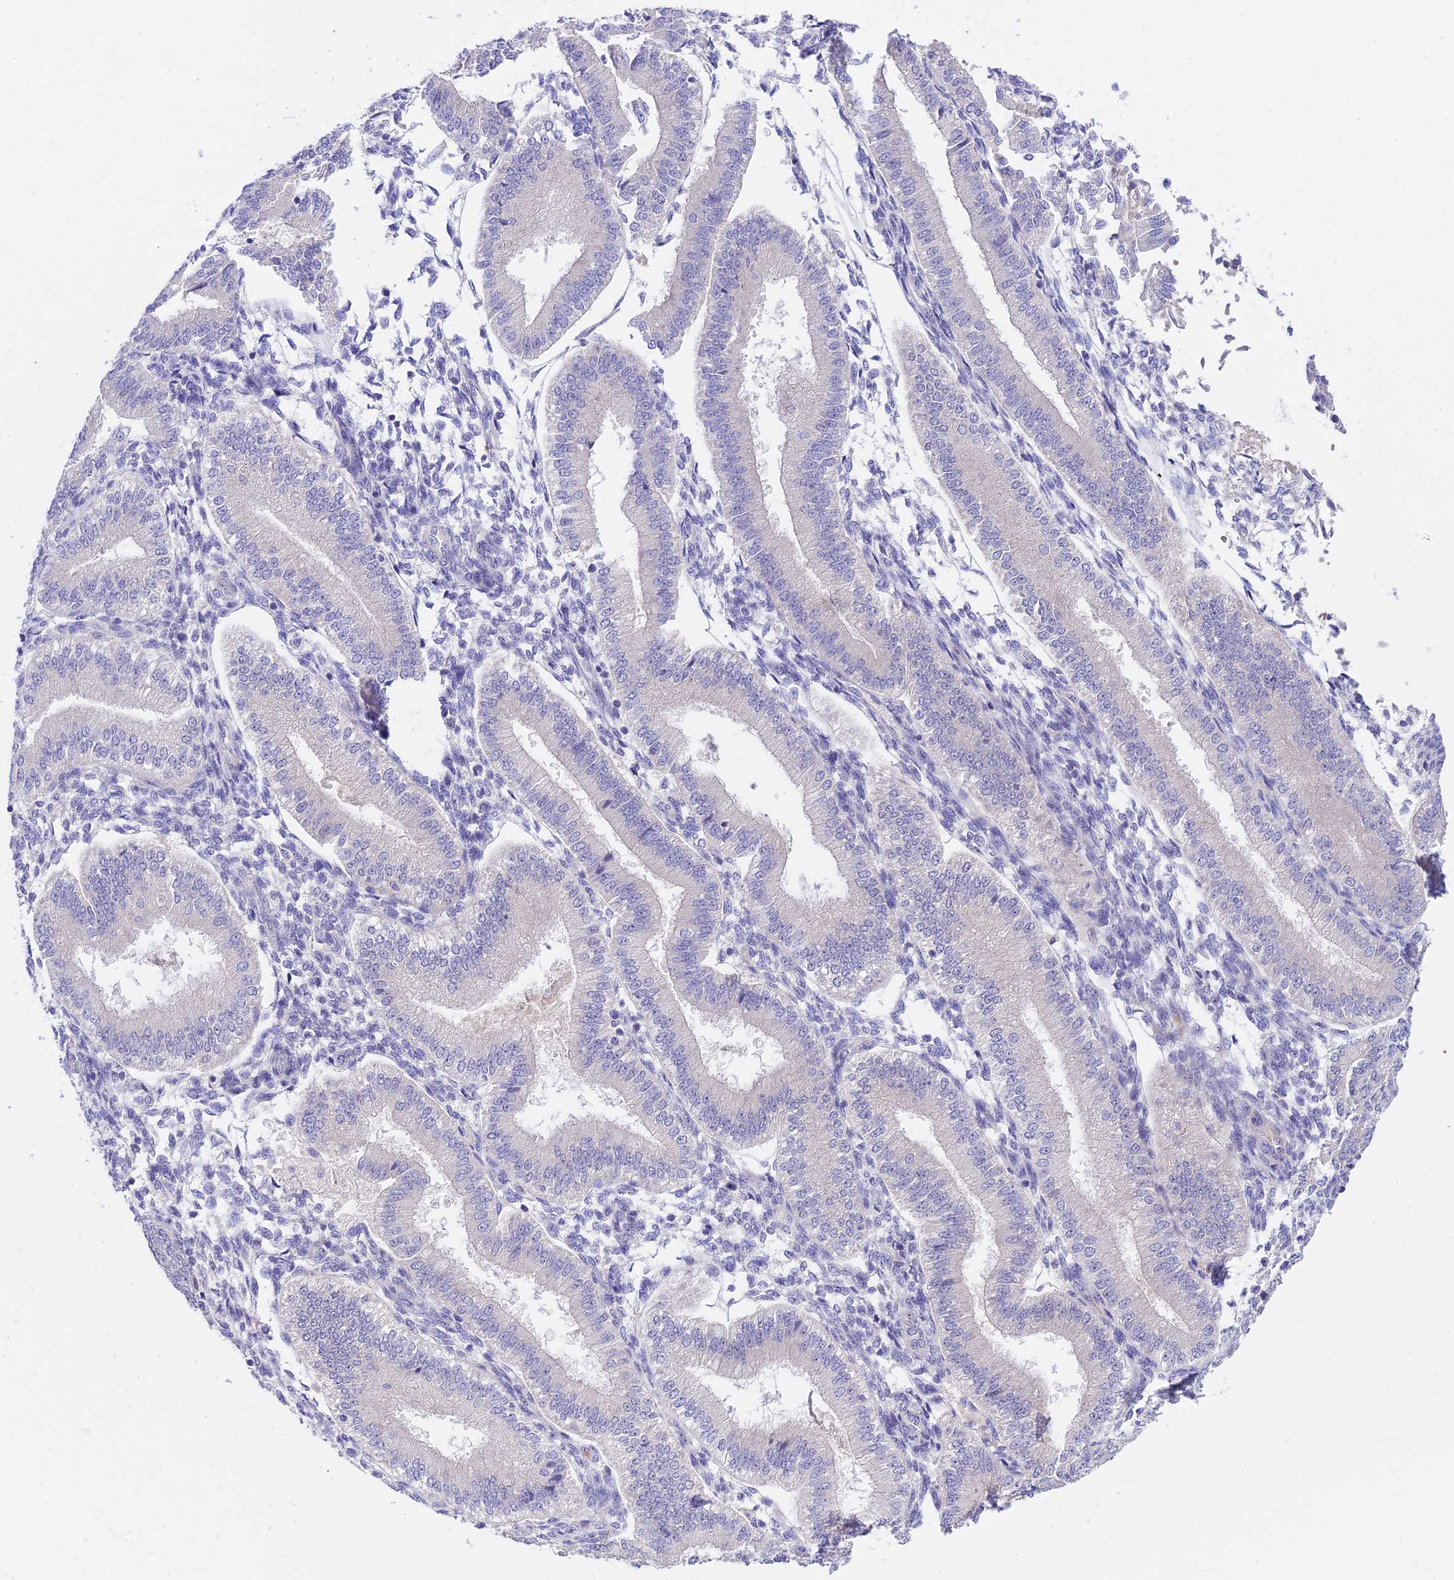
{"staining": {"intensity": "negative", "quantity": "none", "location": "none"}, "tissue": "endometrium", "cell_type": "Cells in endometrial stroma", "image_type": "normal", "snomed": [{"axis": "morphology", "description": "Normal tissue, NOS"}, {"axis": "topography", "description": "Endometrium"}], "caption": "The IHC image has no significant positivity in cells in endometrial stroma of endometrium. (DAB (3,3'-diaminobenzidine) IHC, high magnification).", "gene": "DUSP29", "patient": {"sex": "female", "age": 39}}